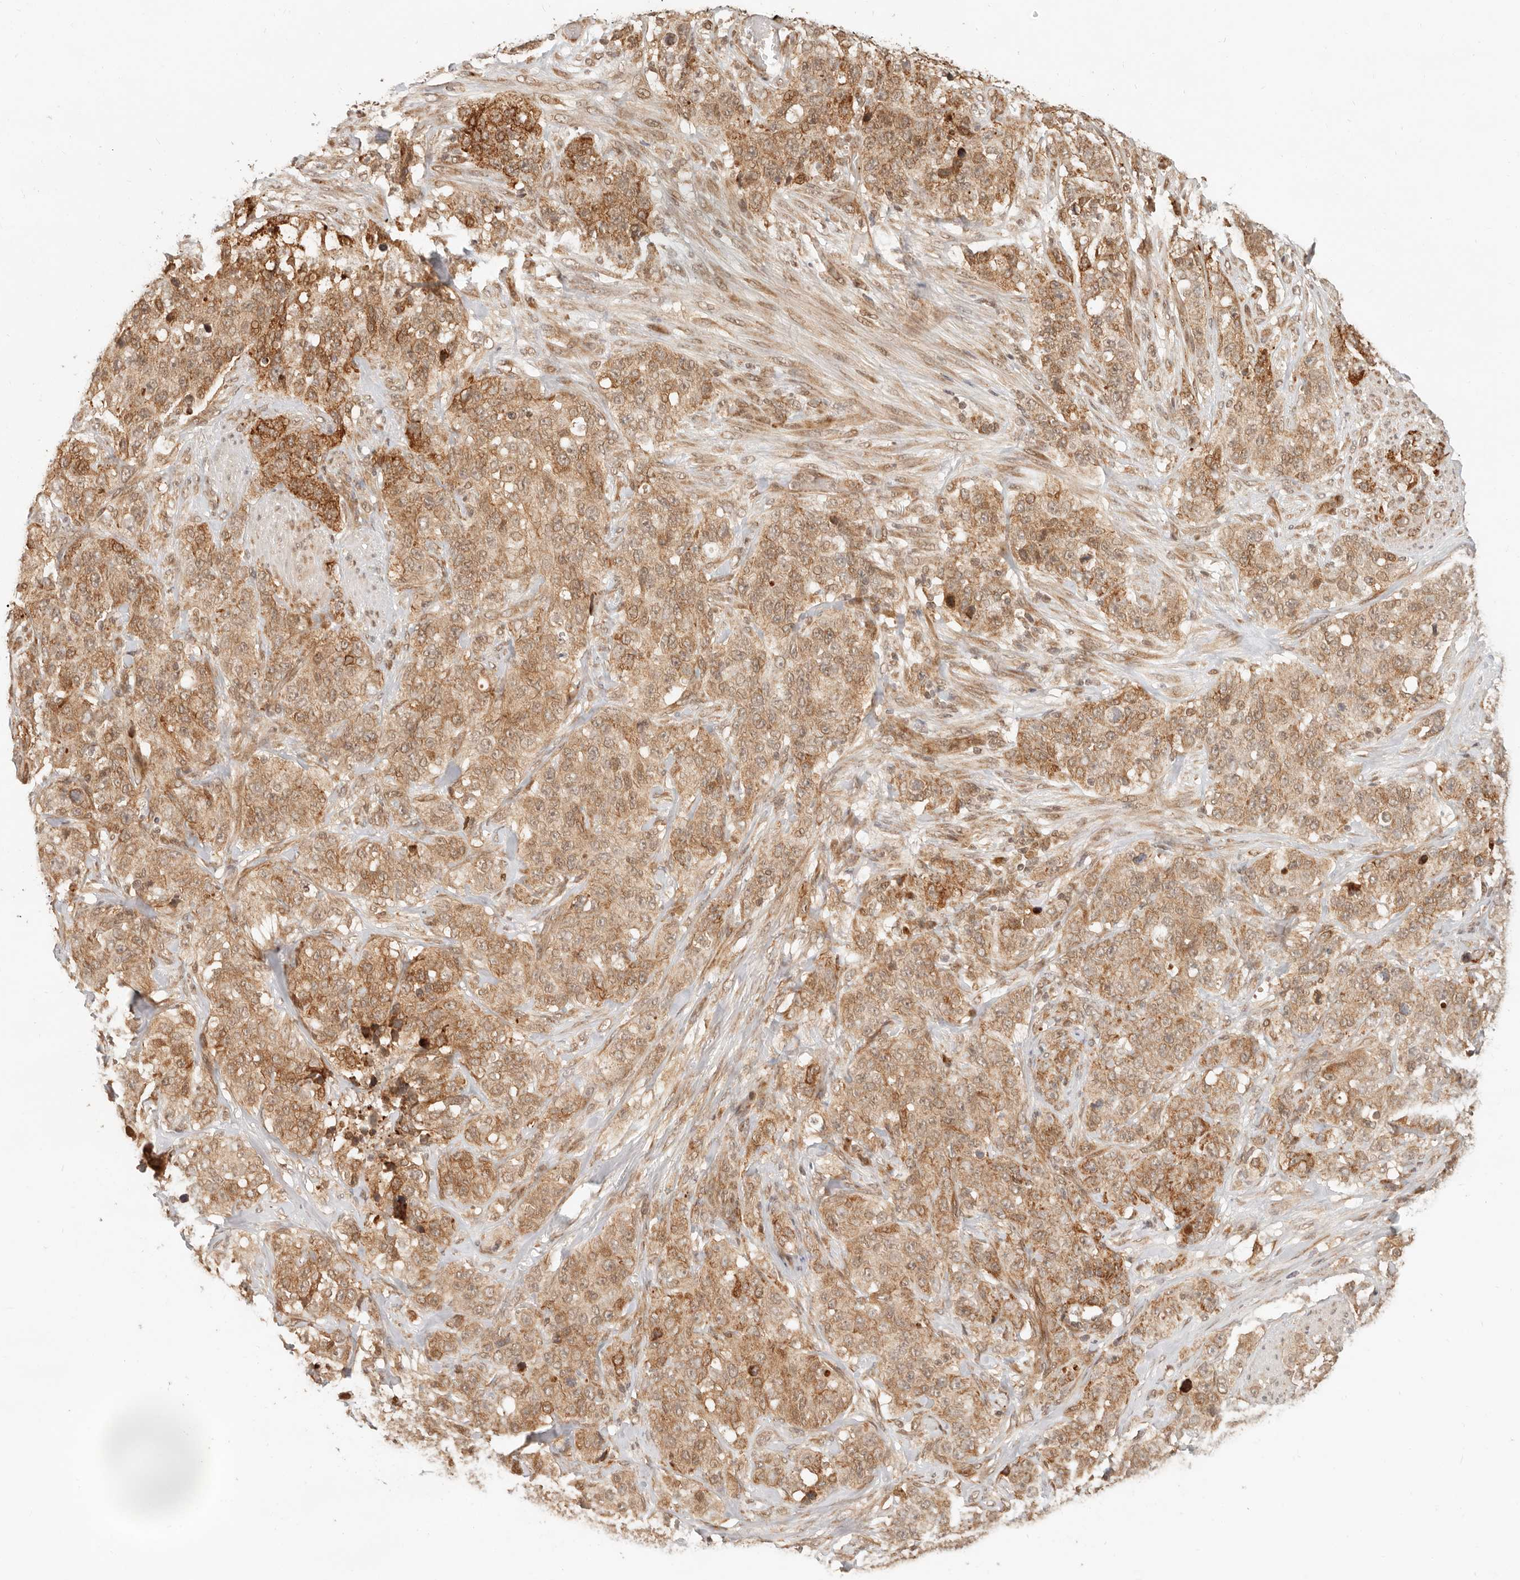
{"staining": {"intensity": "moderate", "quantity": ">75%", "location": "cytoplasmic/membranous"}, "tissue": "stomach cancer", "cell_type": "Tumor cells", "image_type": "cancer", "snomed": [{"axis": "morphology", "description": "Adenocarcinoma, NOS"}, {"axis": "topography", "description": "Stomach"}], "caption": "IHC histopathology image of neoplastic tissue: stomach cancer (adenocarcinoma) stained using IHC shows medium levels of moderate protein expression localized specifically in the cytoplasmic/membranous of tumor cells, appearing as a cytoplasmic/membranous brown color.", "gene": "BAALC", "patient": {"sex": "male", "age": 48}}